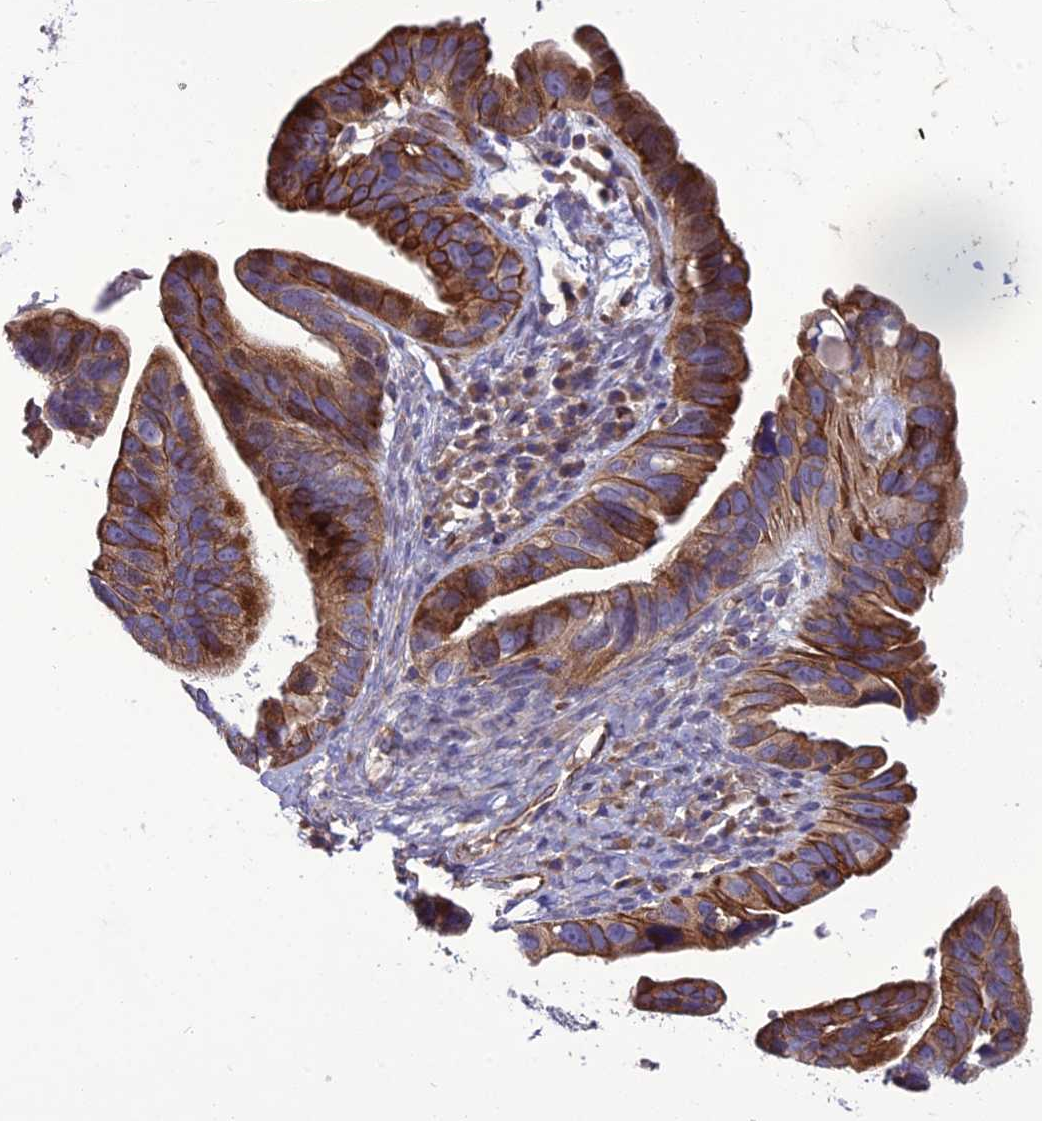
{"staining": {"intensity": "strong", "quantity": ">75%", "location": "cytoplasmic/membranous"}, "tissue": "ovarian cancer", "cell_type": "Tumor cells", "image_type": "cancer", "snomed": [{"axis": "morphology", "description": "Cystadenocarcinoma, serous, NOS"}, {"axis": "topography", "description": "Ovary"}], "caption": "The immunohistochemical stain labels strong cytoplasmic/membranous staining in tumor cells of ovarian cancer tissue.", "gene": "GIMAP1", "patient": {"sex": "female", "age": 56}}